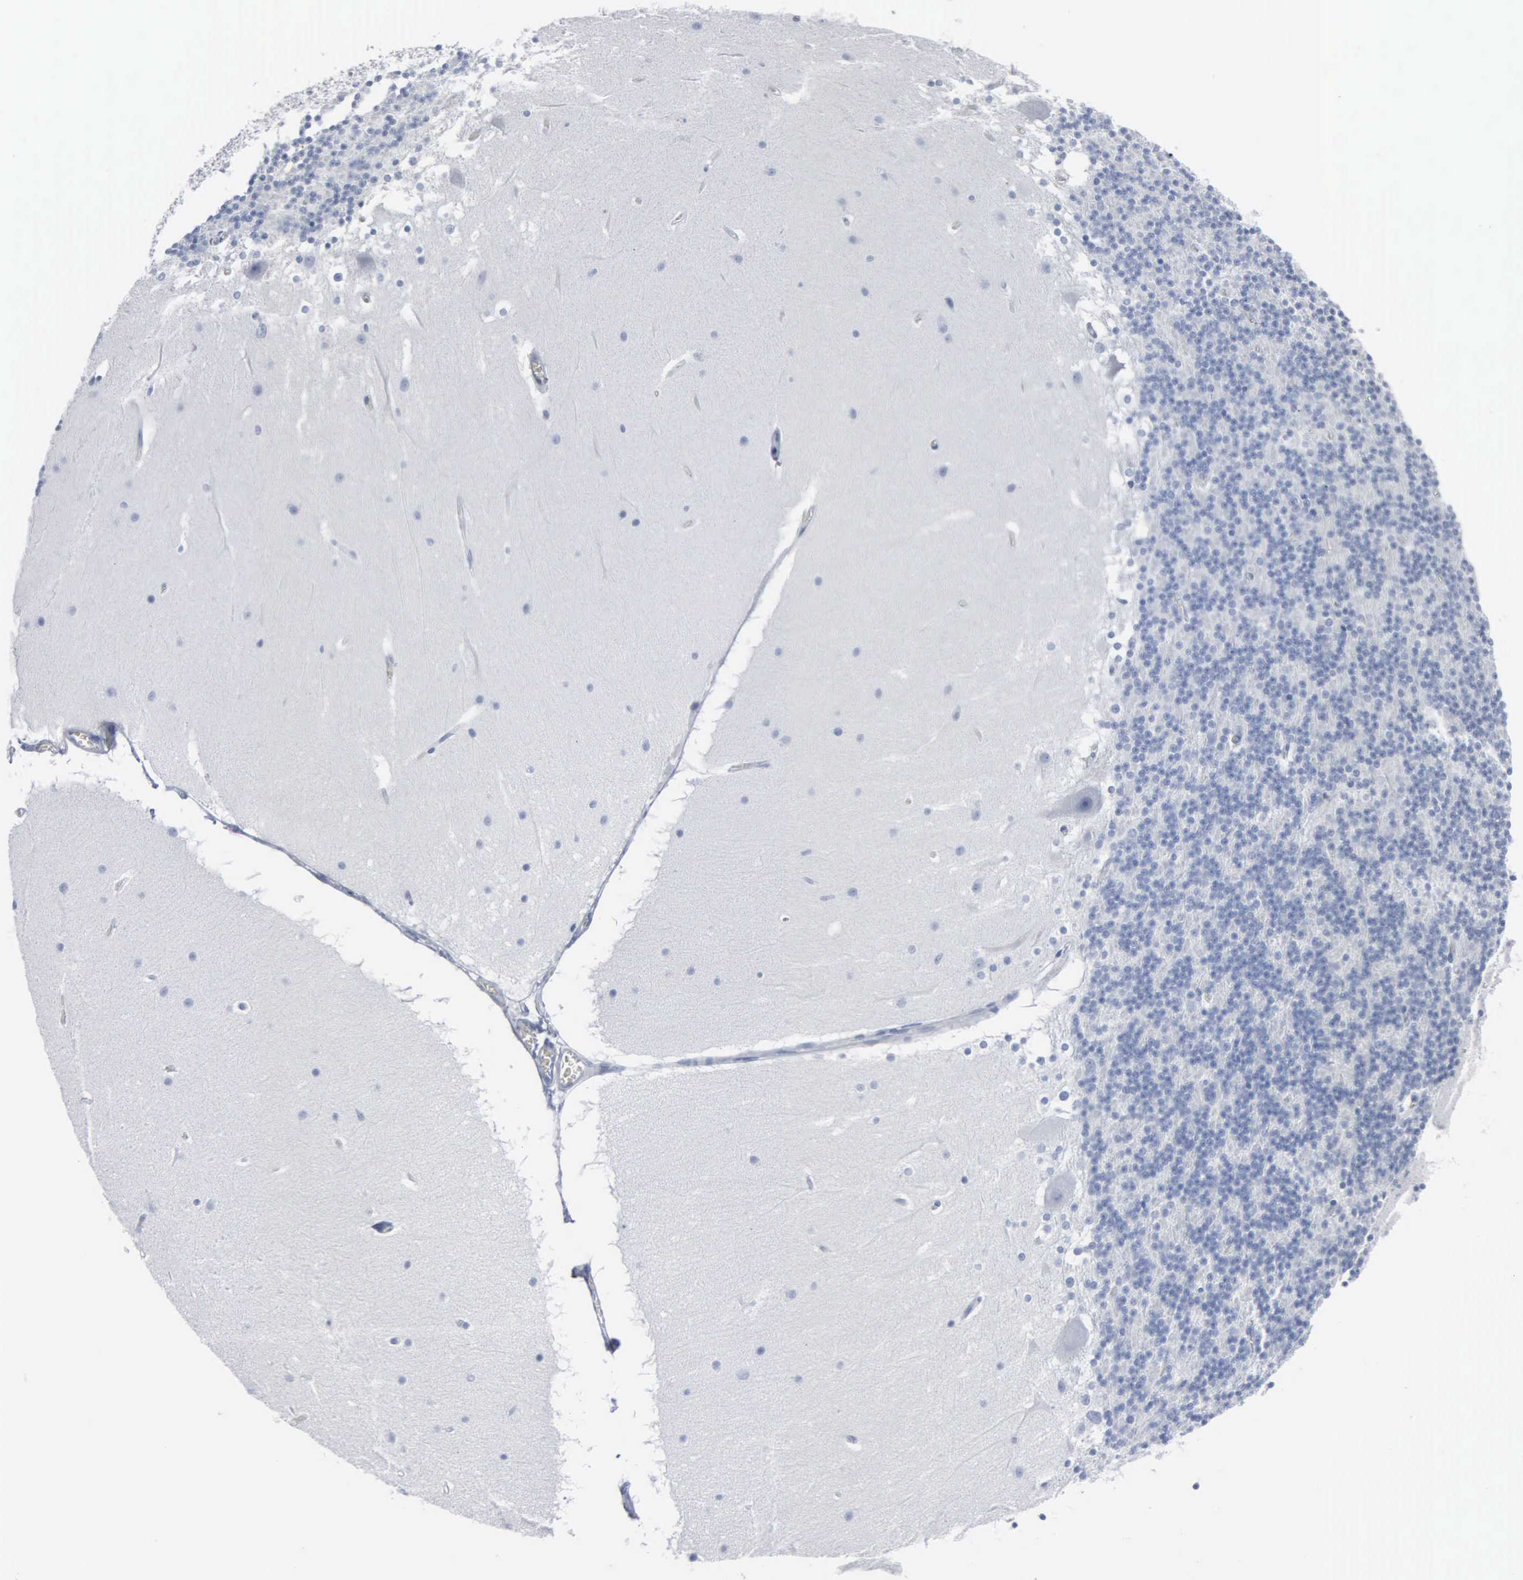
{"staining": {"intensity": "negative", "quantity": "none", "location": "none"}, "tissue": "cerebellum", "cell_type": "Cells in granular layer", "image_type": "normal", "snomed": [{"axis": "morphology", "description": "Normal tissue, NOS"}, {"axis": "topography", "description": "Cerebellum"}], "caption": "A high-resolution micrograph shows immunohistochemistry staining of benign cerebellum, which displays no significant positivity in cells in granular layer.", "gene": "DMD", "patient": {"sex": "female", "age": 19}}